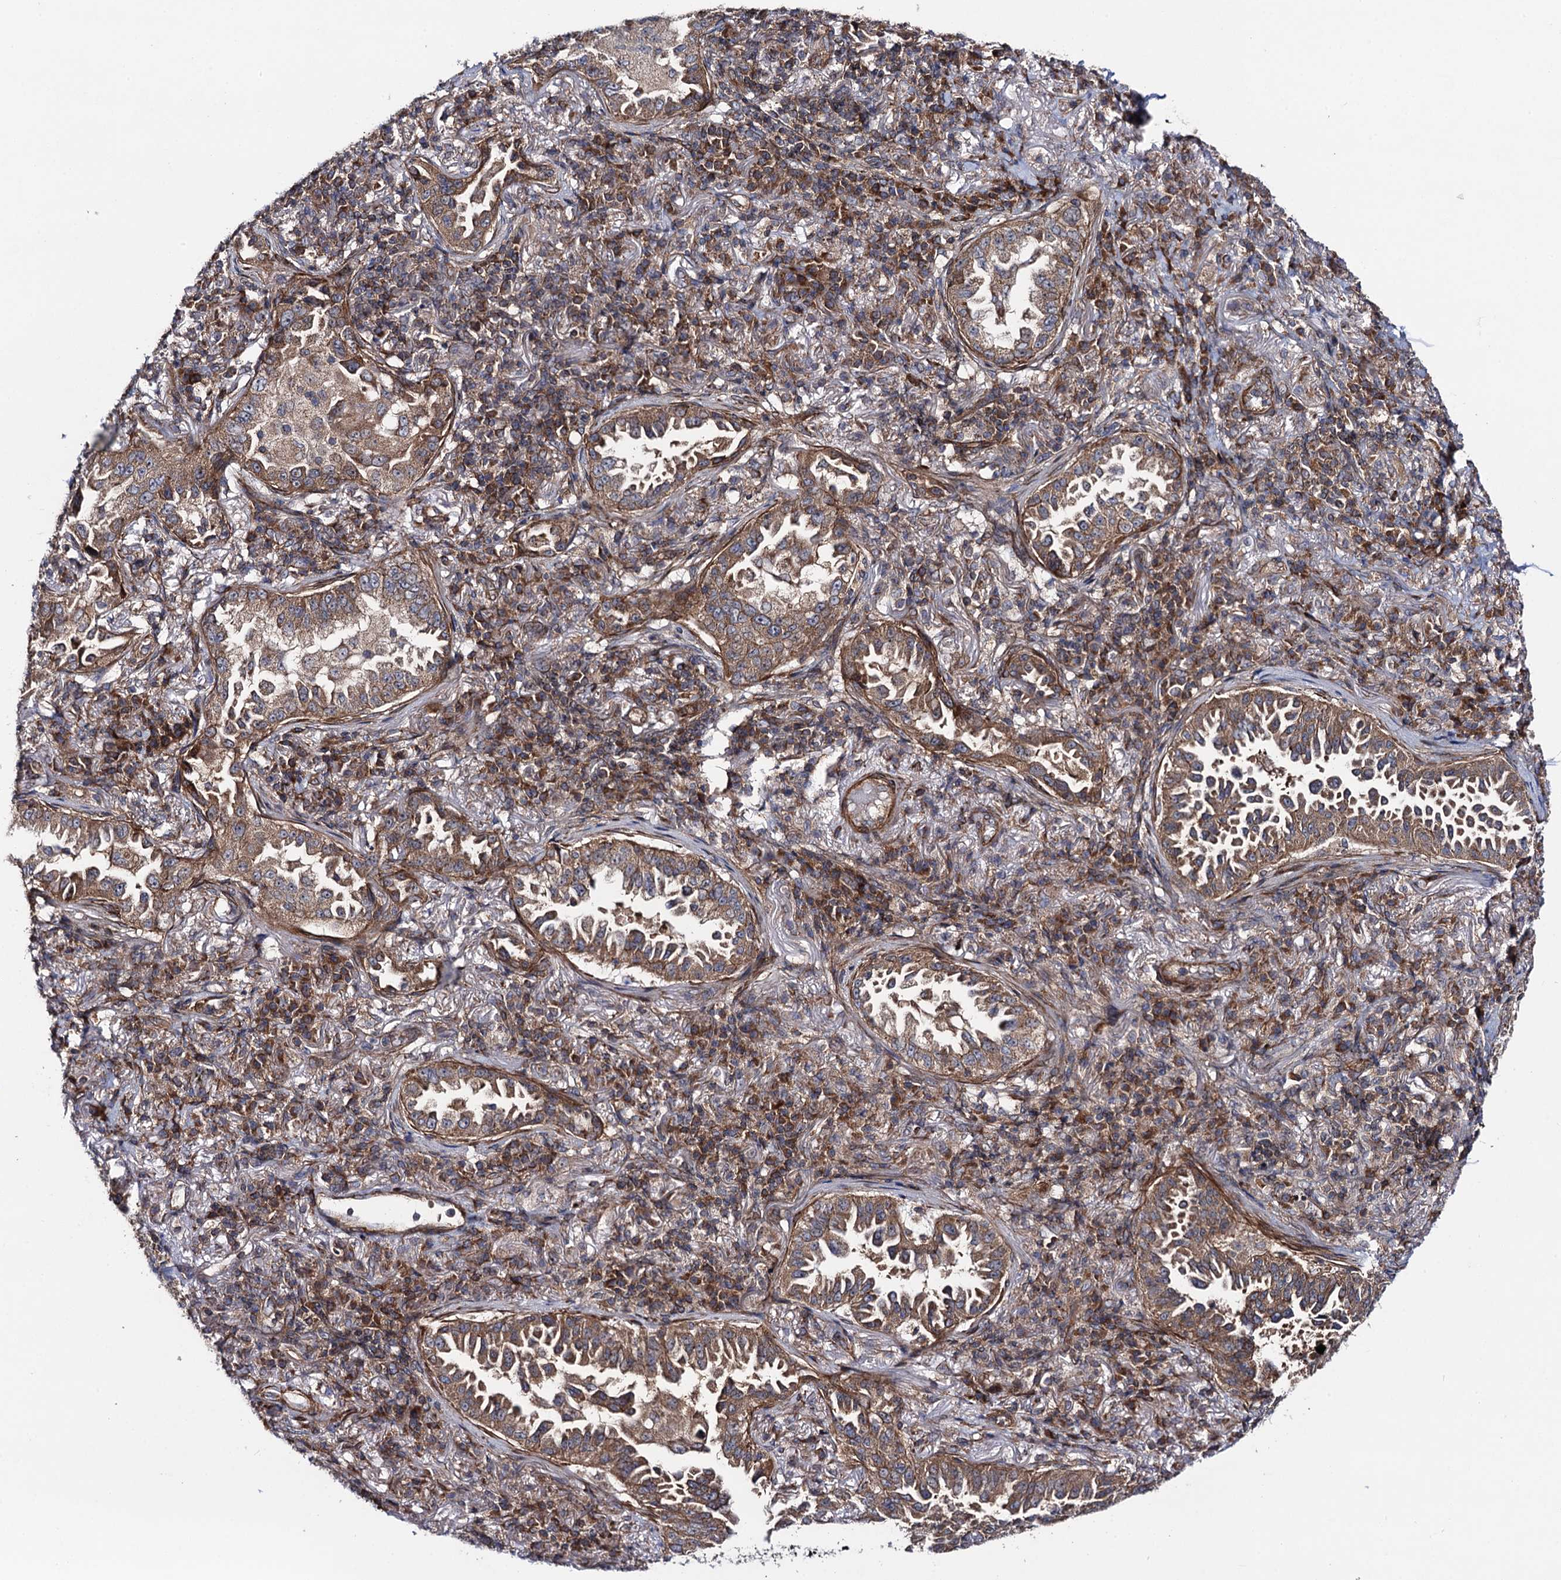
{"staining": {"intensity": "moderate", "quantity": ">75%", "location": "cytoplasmic/membranous"}, "tissue": "lung cancer", "cell_type": "Tumor cells", "image_type": "cancer", "snomed": [{"axis": "morphology", "description": "Adenocarcinoma, NOS"}, {"axis": "topography", "description": "Lung"}], "caption": "IHC photomicrograph of lung cancer stained for a protein (brown), which demonstrates medium levels of moderate cytoplasmic/membranous expression in approximately >75% of tumor cells.", "gene": "DYDC1", "patient": {"sex": "female", "age": 69}}